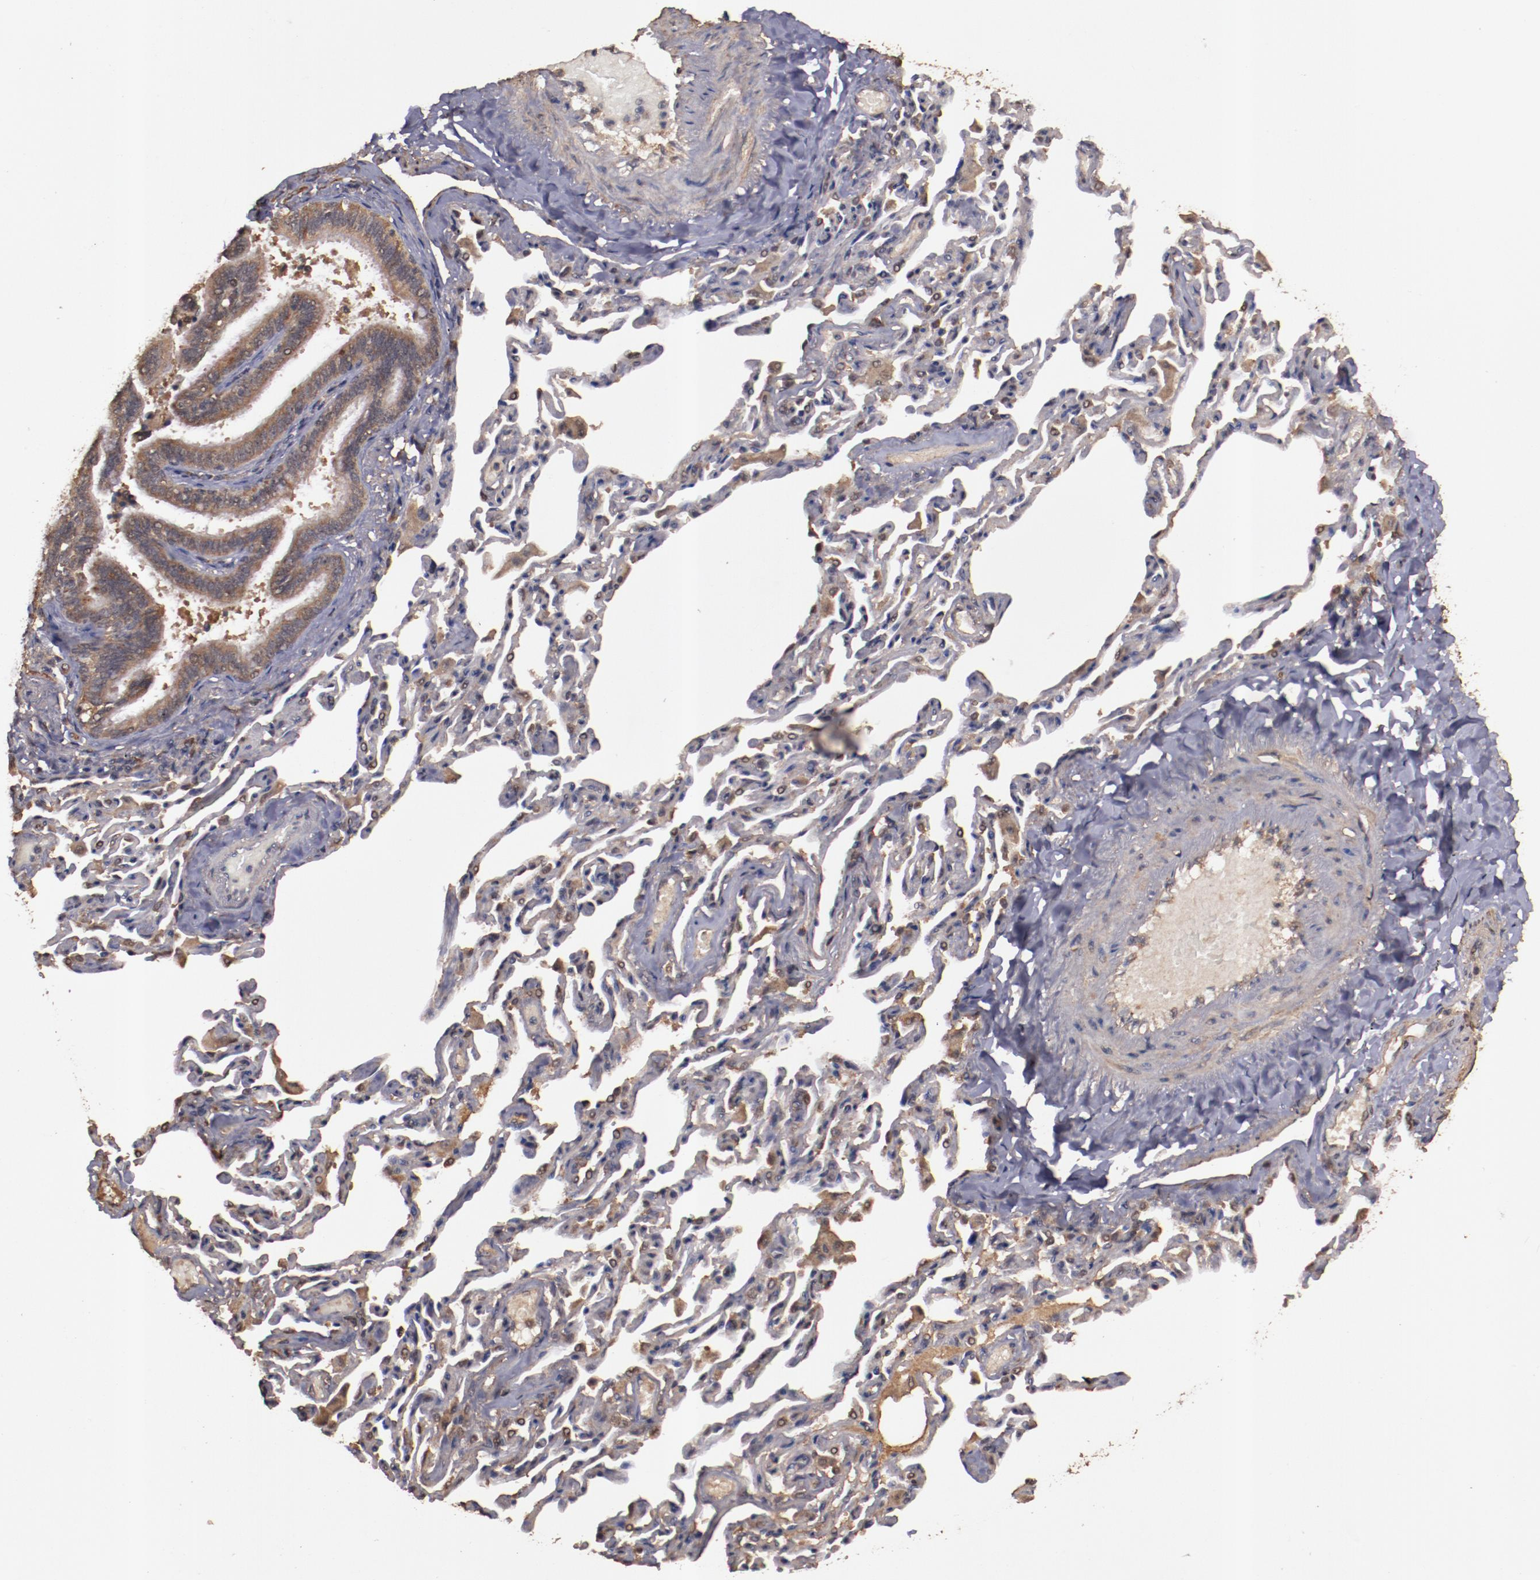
{"staining": {"intensity": "moderate", "quantity": ">75%", "location": "cytoplasmic/membranous"}, "tissue": "bronchus", "cell_type": "Respiratory epithelial cells", "image_type": "normal", "snomed": [{"axis": "morphology", "description": "Normal tissue, NOS"}, {"axis": "topography", "description": "Lung"}], "caption": "Approximately >75% of respiratory epithelial cells in unremarkable bronchus display moderate cytoplasmic/membranous protein expression as visualized by brown immunohistochemical staining.", "gene": "TXNDC16", "patient": {"sex": "male", "age": 64}}